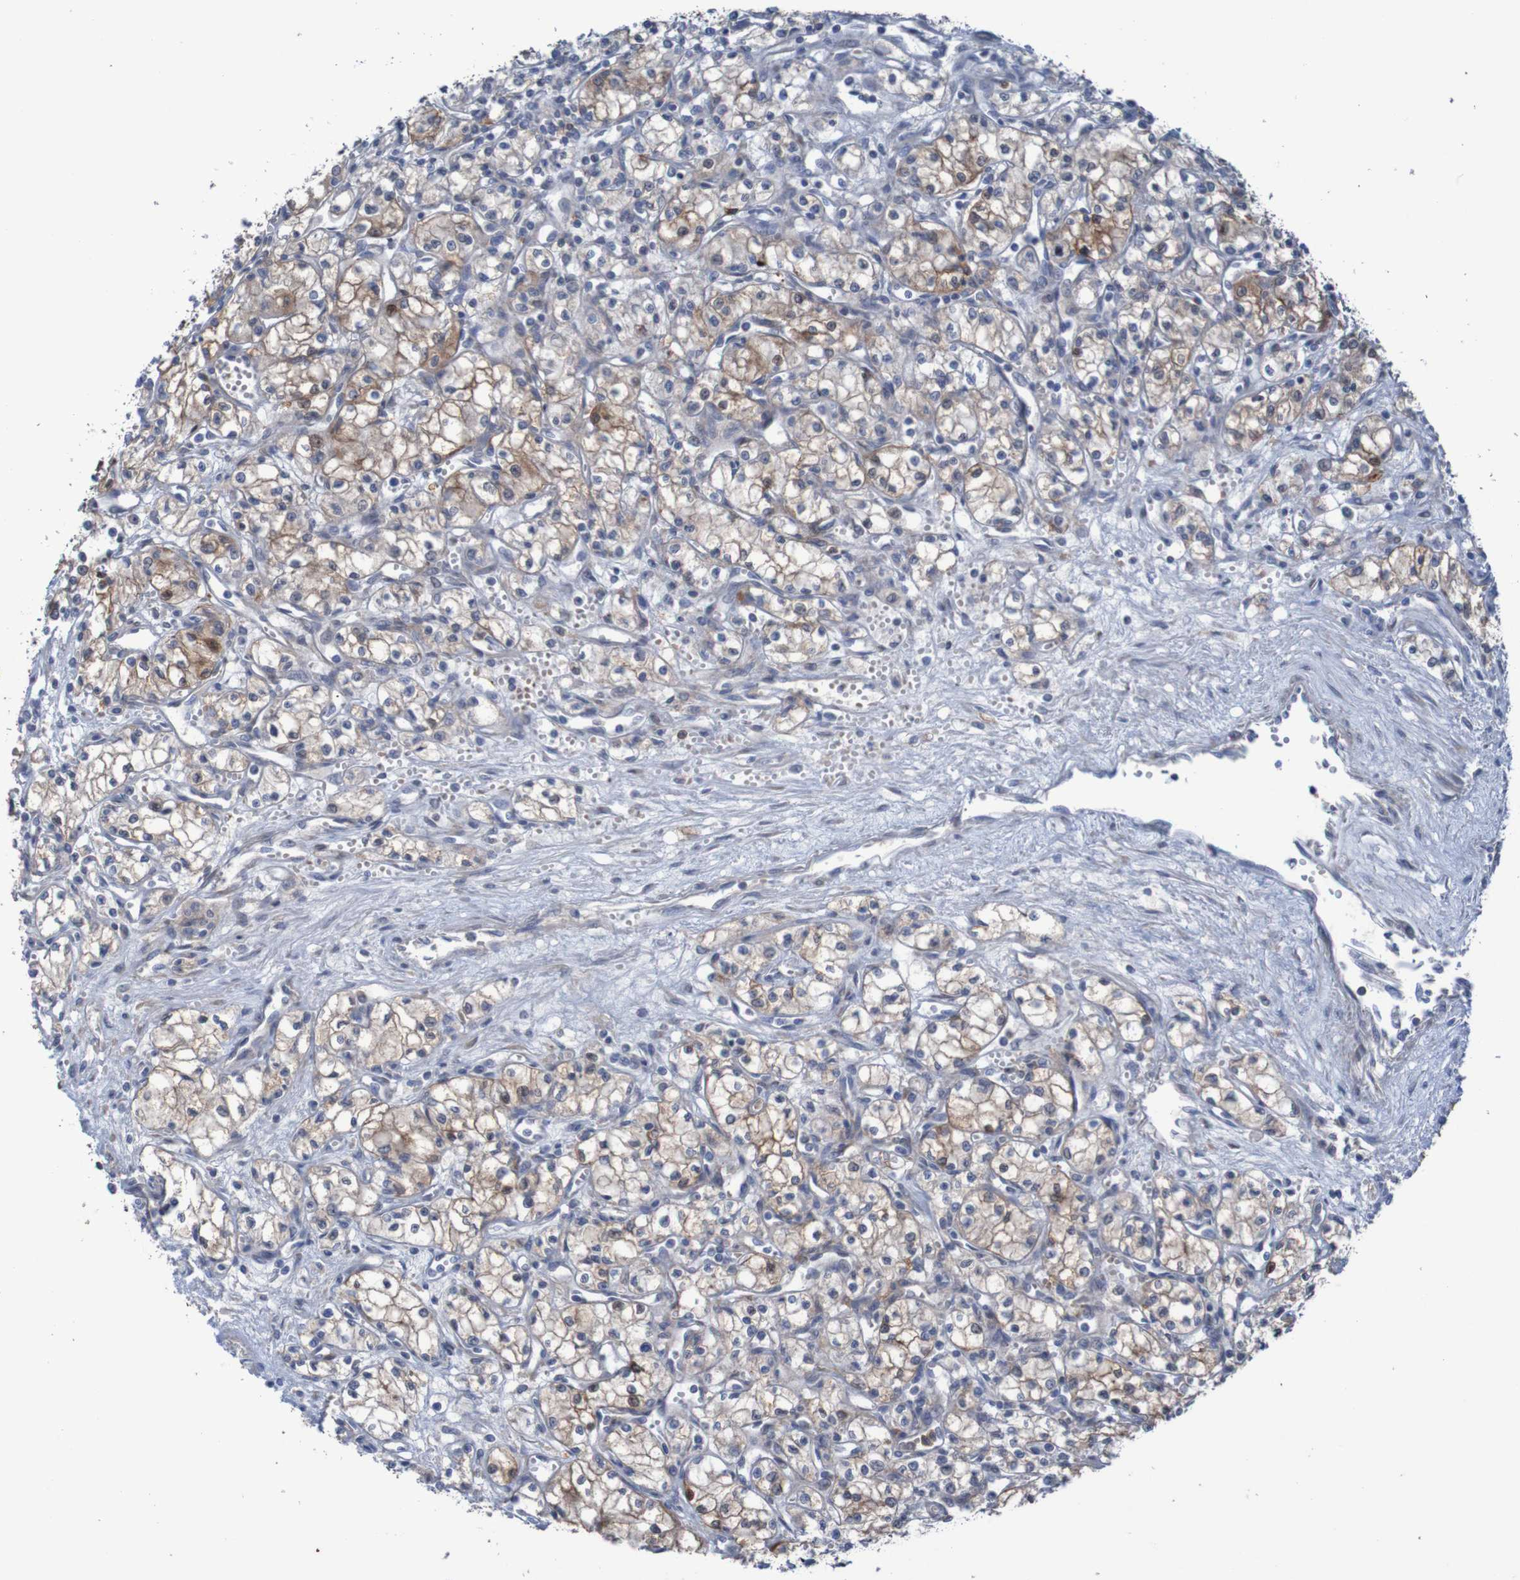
{"staining": {"intensity": "moderate", "quantity": ">75%", "location": "cytoplasmic/membranous"}, "tissue": "renal cancer", "cell_type": "Tumor cells", "image_type": "cancer", "snomed": [{"axis": "morphology", "description": "Normal tissue, NOS"}, {"axis": "morphology", "description": "Adenocarcinoma, NOS"}, {"axis": "topography", "description": "Kidney"}], "caption": "A micrograph of renal adenocarcinoma stained for a protein shows moderate cytoplasmic/membranous brown staining in tumor cells.", "gene": "ANGPT4", "patient": {"sex": "male", "age": 59}}